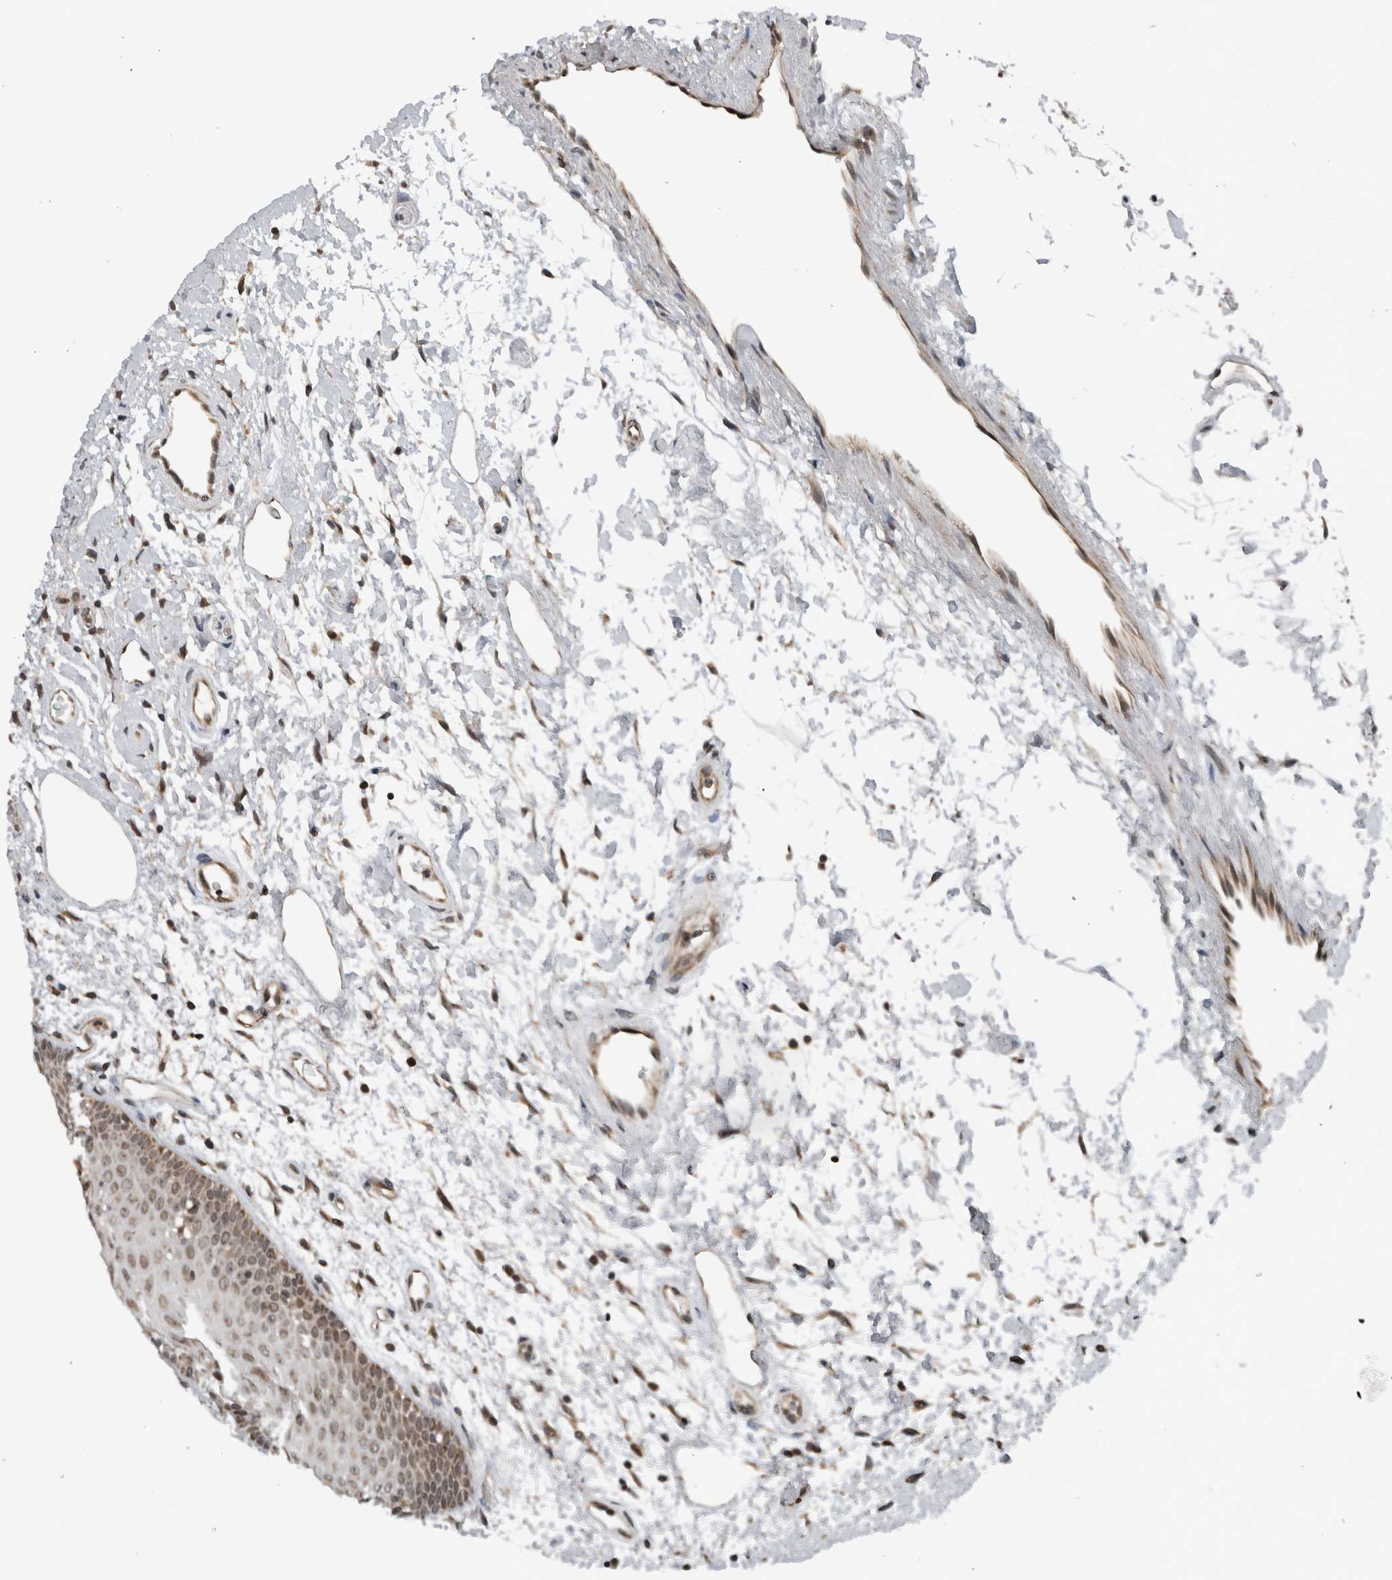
{"staining": {"intensity": "moderate", "quantity": ">75%", "location": "nuclear"}, "tissue": "oral mucosa", "cell_type": "Squamous epithelial cells", "image_type": "normal", "snomed": [{"axis": "morphology", "description": "Normal tissue, NOS"}, {"axis": "topography", "description": "Skeletal muscle"}, {"axis": "topography", "description": "Oral tissue"}, {"axis": "topography", "description": "Peripheral nerve tissue"}], "caption": "Immunohistochemistry (IHC) of normal human oral mucosa exhibits medium levels of moderate nuclear expression in approximately >75% of squamous epithelial cells. (Brightfield microscopy of DAB IHC at high magnification).", "gene": "ENY2", "patient": {"sex": "female", "age": 84}}